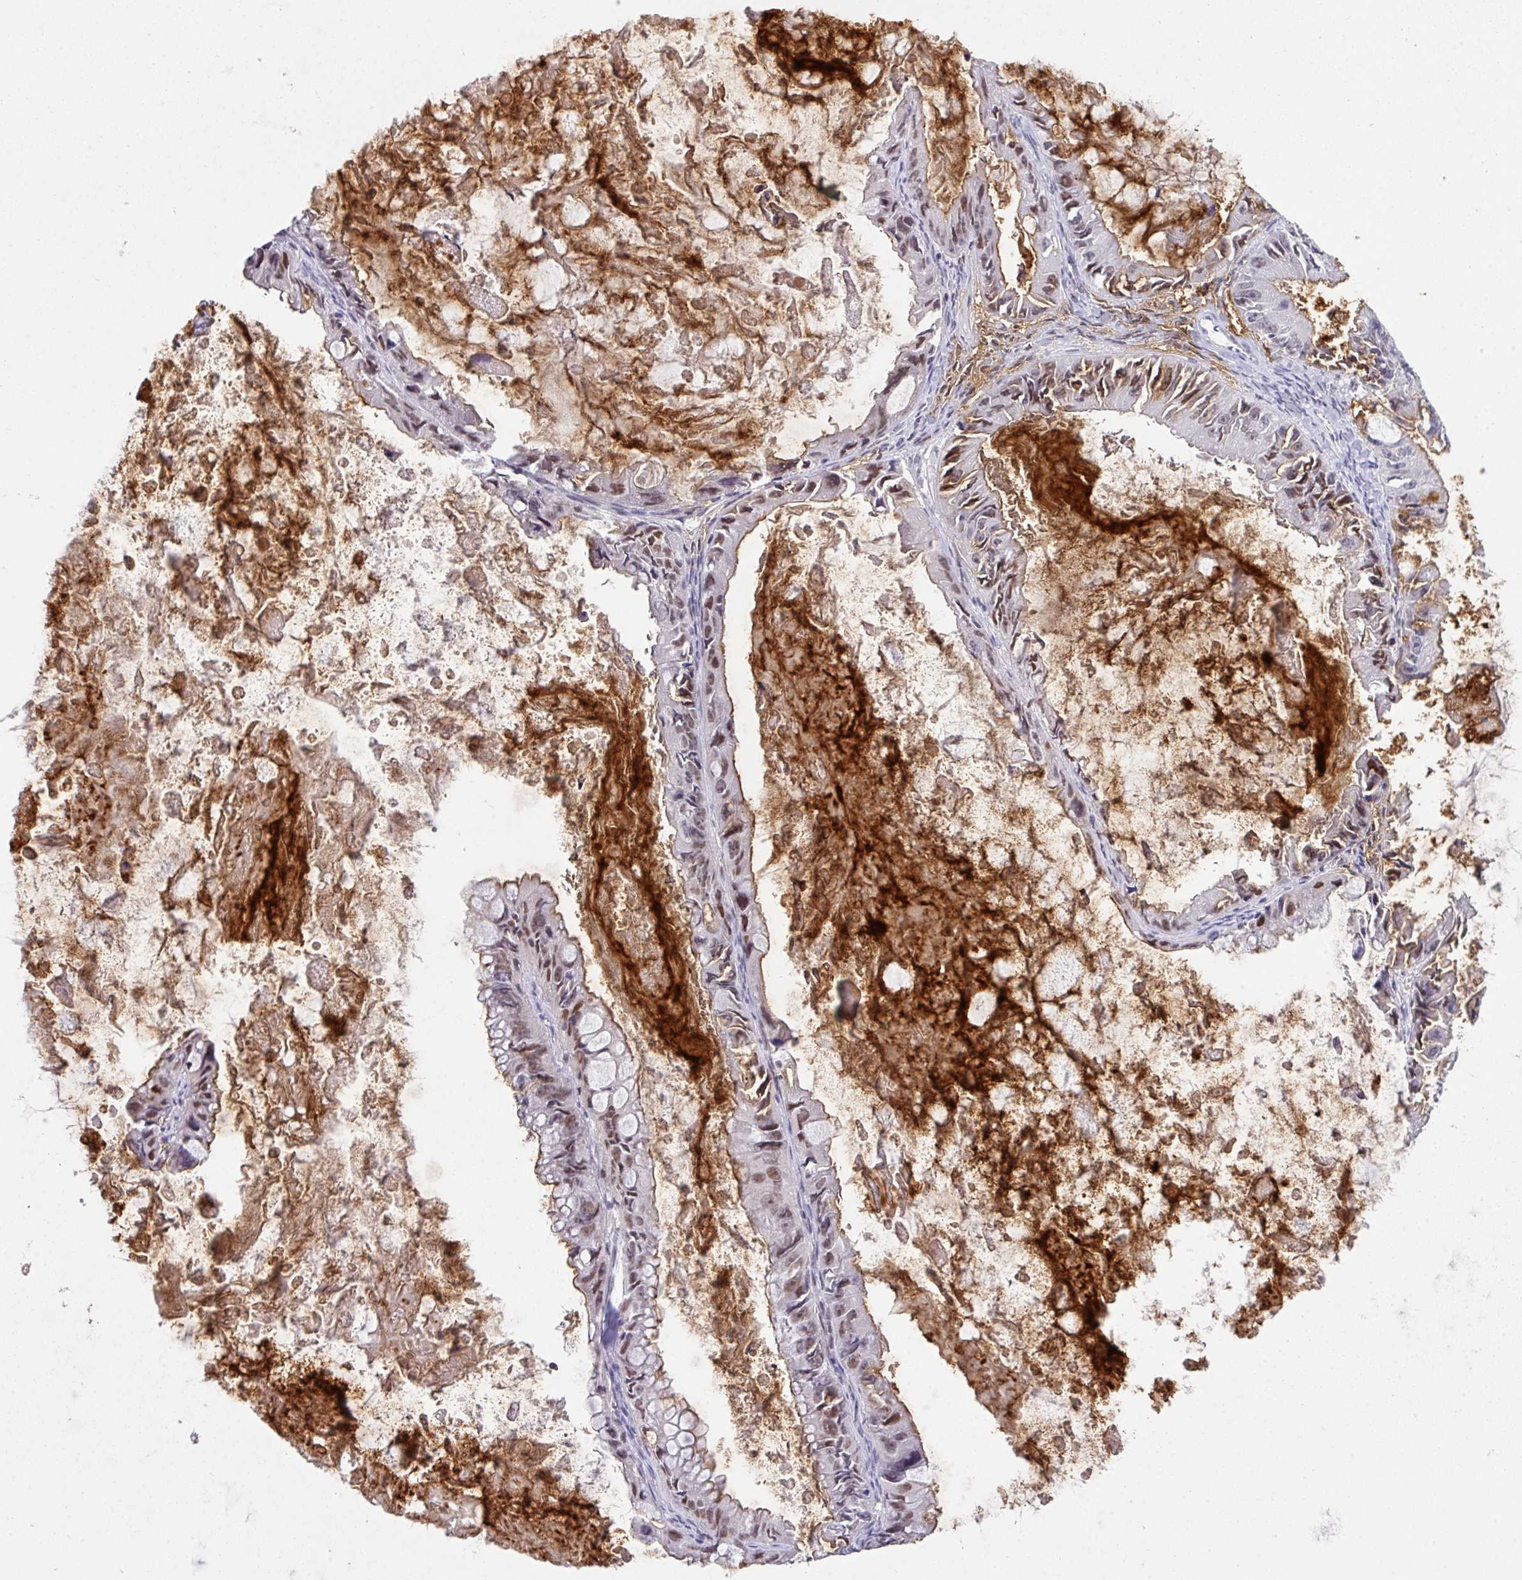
{"staining": {"intensity": "moderate", "quantity": "25%-75%", "location": "nuclear"}, "tissue": "ovarian cancer", "cell_type": "Tumor cells", "image_type": "cancer", "snomed": [{"axis": "morphology", "description": "Cystadenocarcinoma, mucinous, NOS"}, {"axis": "topography", "description": "Ovary"}], "caption": "IHC (DAB) staining of human ovarian cancer exhibits moderate nuclear protein positivity in about 25%-75% of tumor cells.", "gene": "ANKRD13B", "patient": {"sex": "female", "age": 61}}